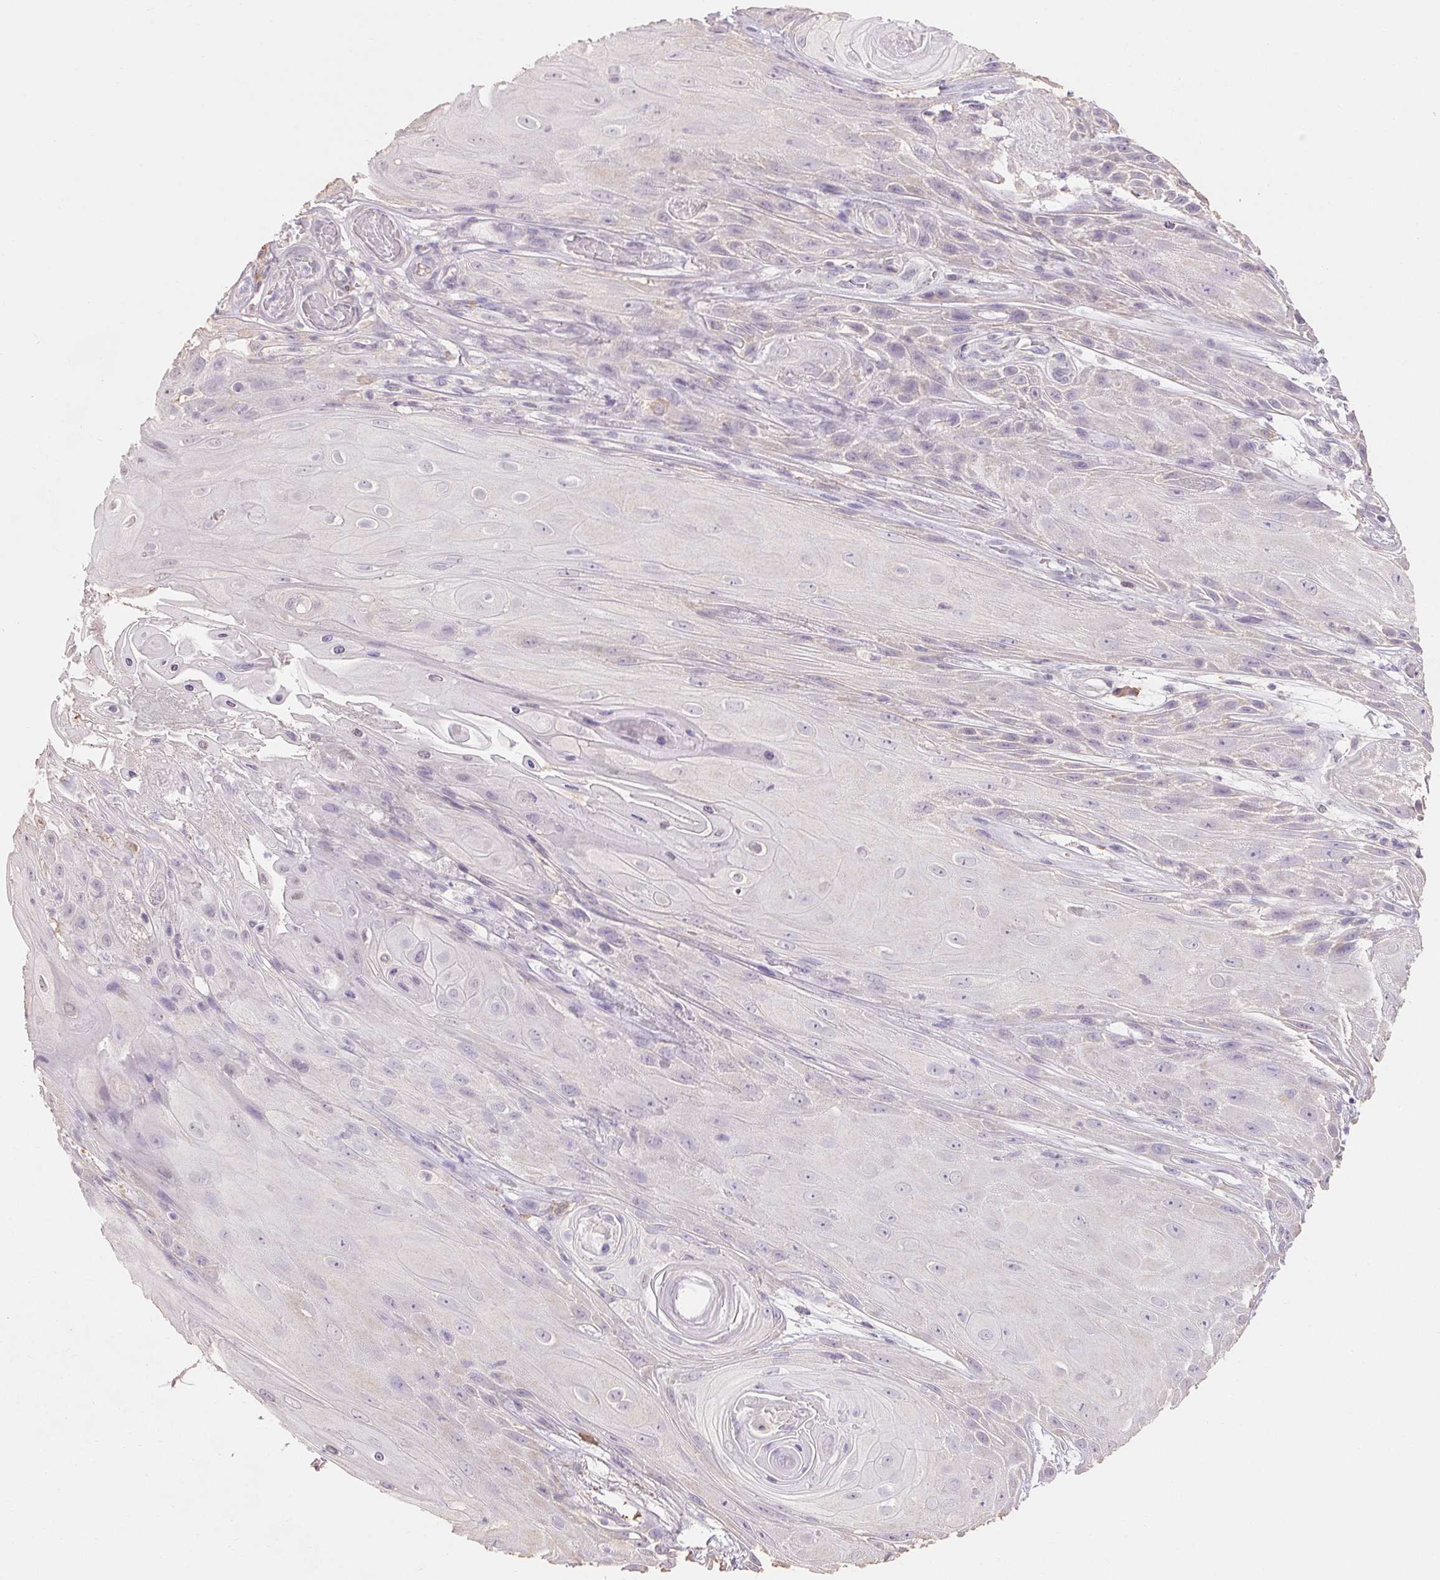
{"staining": {"intensity": "negative", "quantity": "none", "location": "none"}, "tissue": "skin cancer", "cell_type": "Tumor cells", "image_type": "cancer", "snomed": [{"axis": "morphology", "description": "Squamous cell carcinoma, NOS"}, {"axis": "topography", "description": "Skin"}], "caption": "This is an IHC histopathology image of skin cancer (squamous cell carcinoma). There is no expression in tumor cells.", "gene": "MAP7D2", "patient": {"sex": "male", "age": 62}}